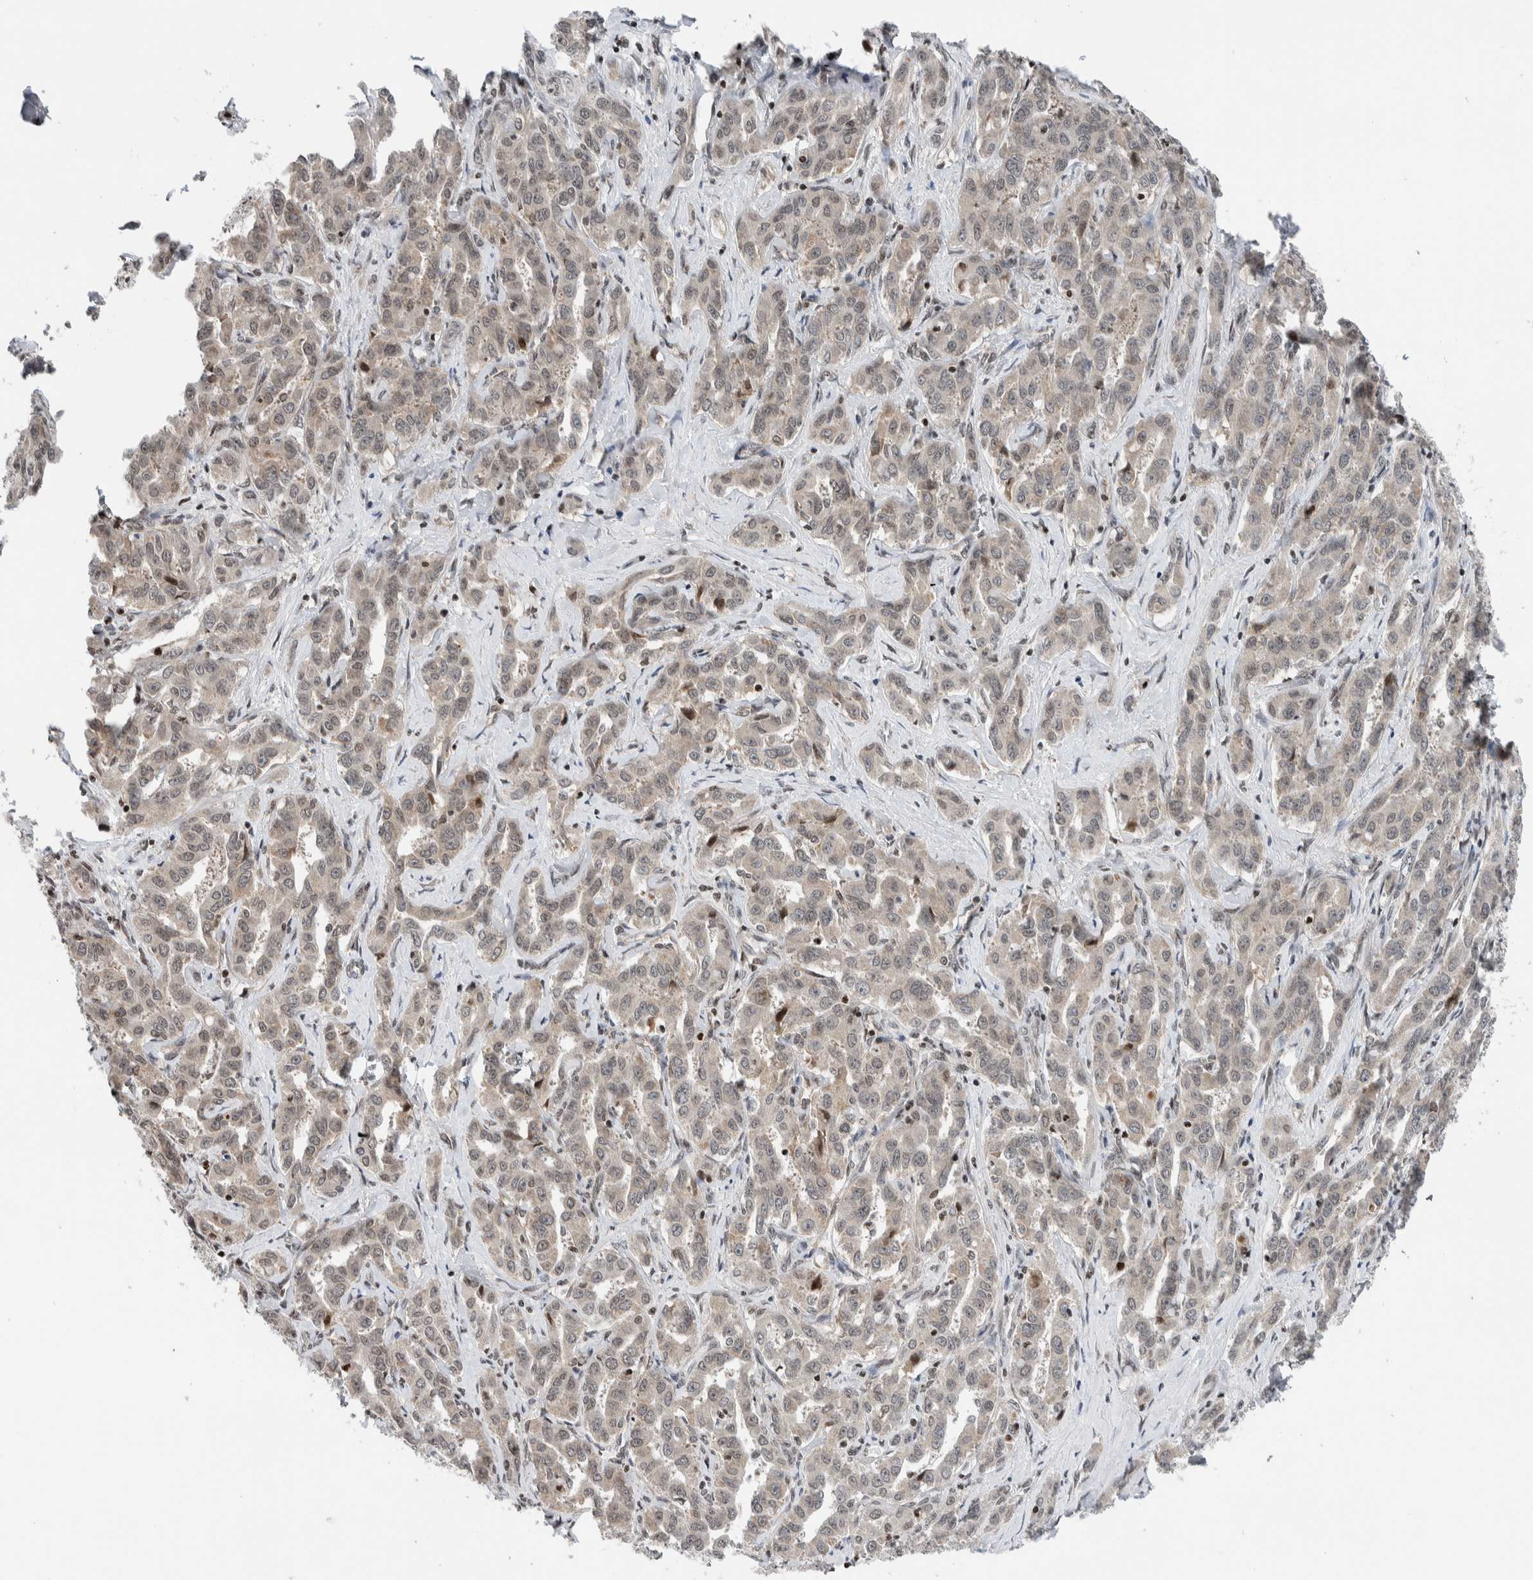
{"staining": {"intensity": "weak", "quantity": "25%-75%", "location": "cytoplasmic/membranous"}, "tissue": "liver cancer", "cell_type": "Tumor cells", "image_type": "cancer", "snomed": [{"axis": "morphology", "description": "Cholangiocarcinoma"}, {"axis": "topography", "description": "Liver"}], "caption": "Protein expression analysis of liver cancer (cholangiocarcinoma) reveals weak cytoplasmic/membranous expression in approximately 25%-75% of tumor cells.", "gene": "NPLOC4", "patient": {"sex": "male", "age": 59}}